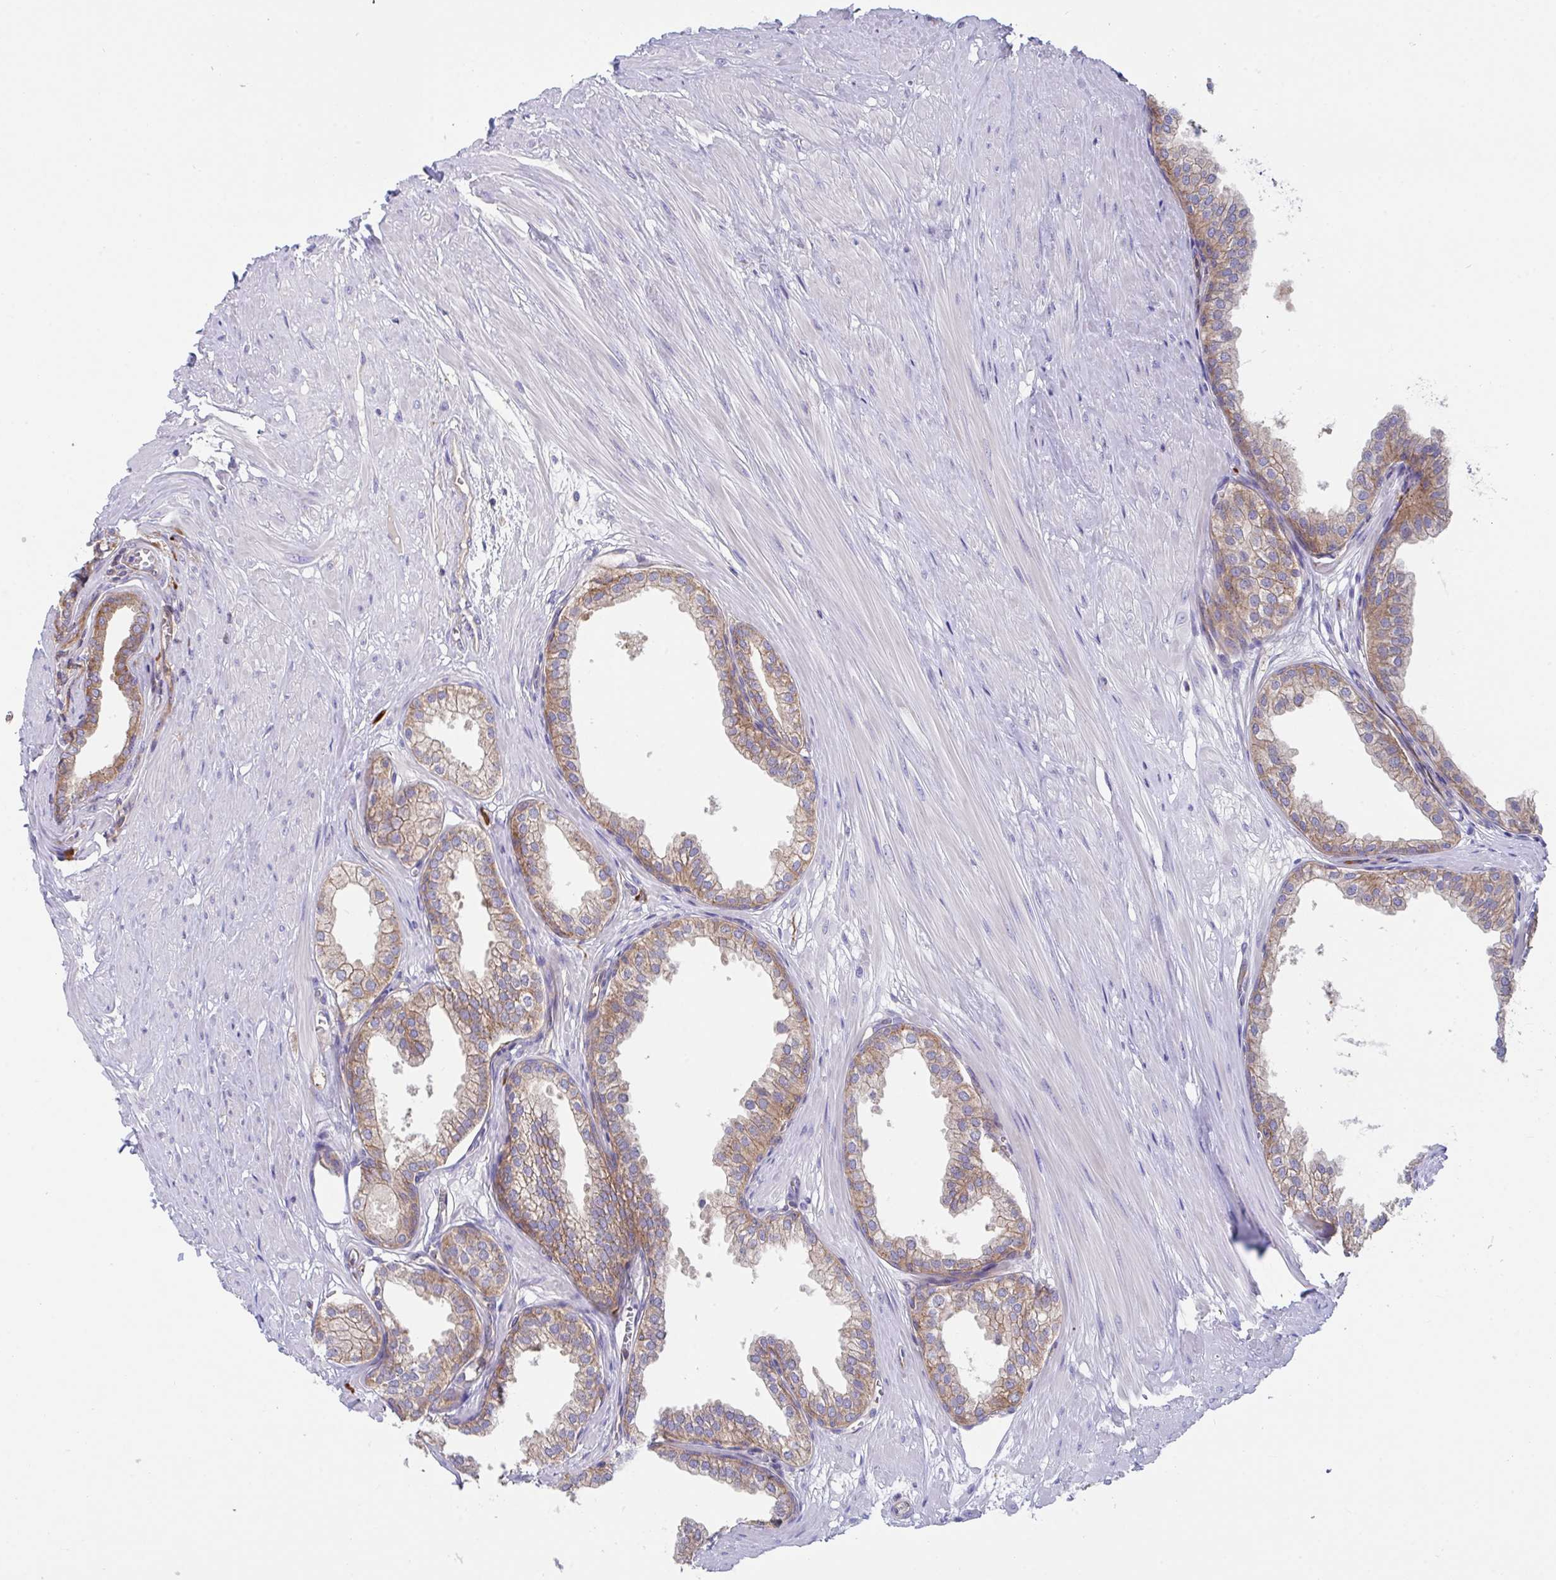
{"staining": {"intensity": "moderate", "quantity": ">75%", "location": "cytoplasmic/membranous"}, "tissue": "prostate", "cell_type": "Glandular cells", "image_type": "normal", "snomed": [{"axis": "morphology", "description": "Normal tissue, NOS"}, {"axis": "topography", "description": "Prostate"}, {"axis": "topography", "description": "Peripheral nerve tissue"}], "caption": "This micrograph reveals benign prostate stained with immunohistochemistry to label a protein in brown. The cytoplasmic/membranous of glandular cells show moderate positivity for the protein. Nuclei are counter-stained blue.", "gene": "YARS2", "patient": {"sex": "male", "age": 55}}